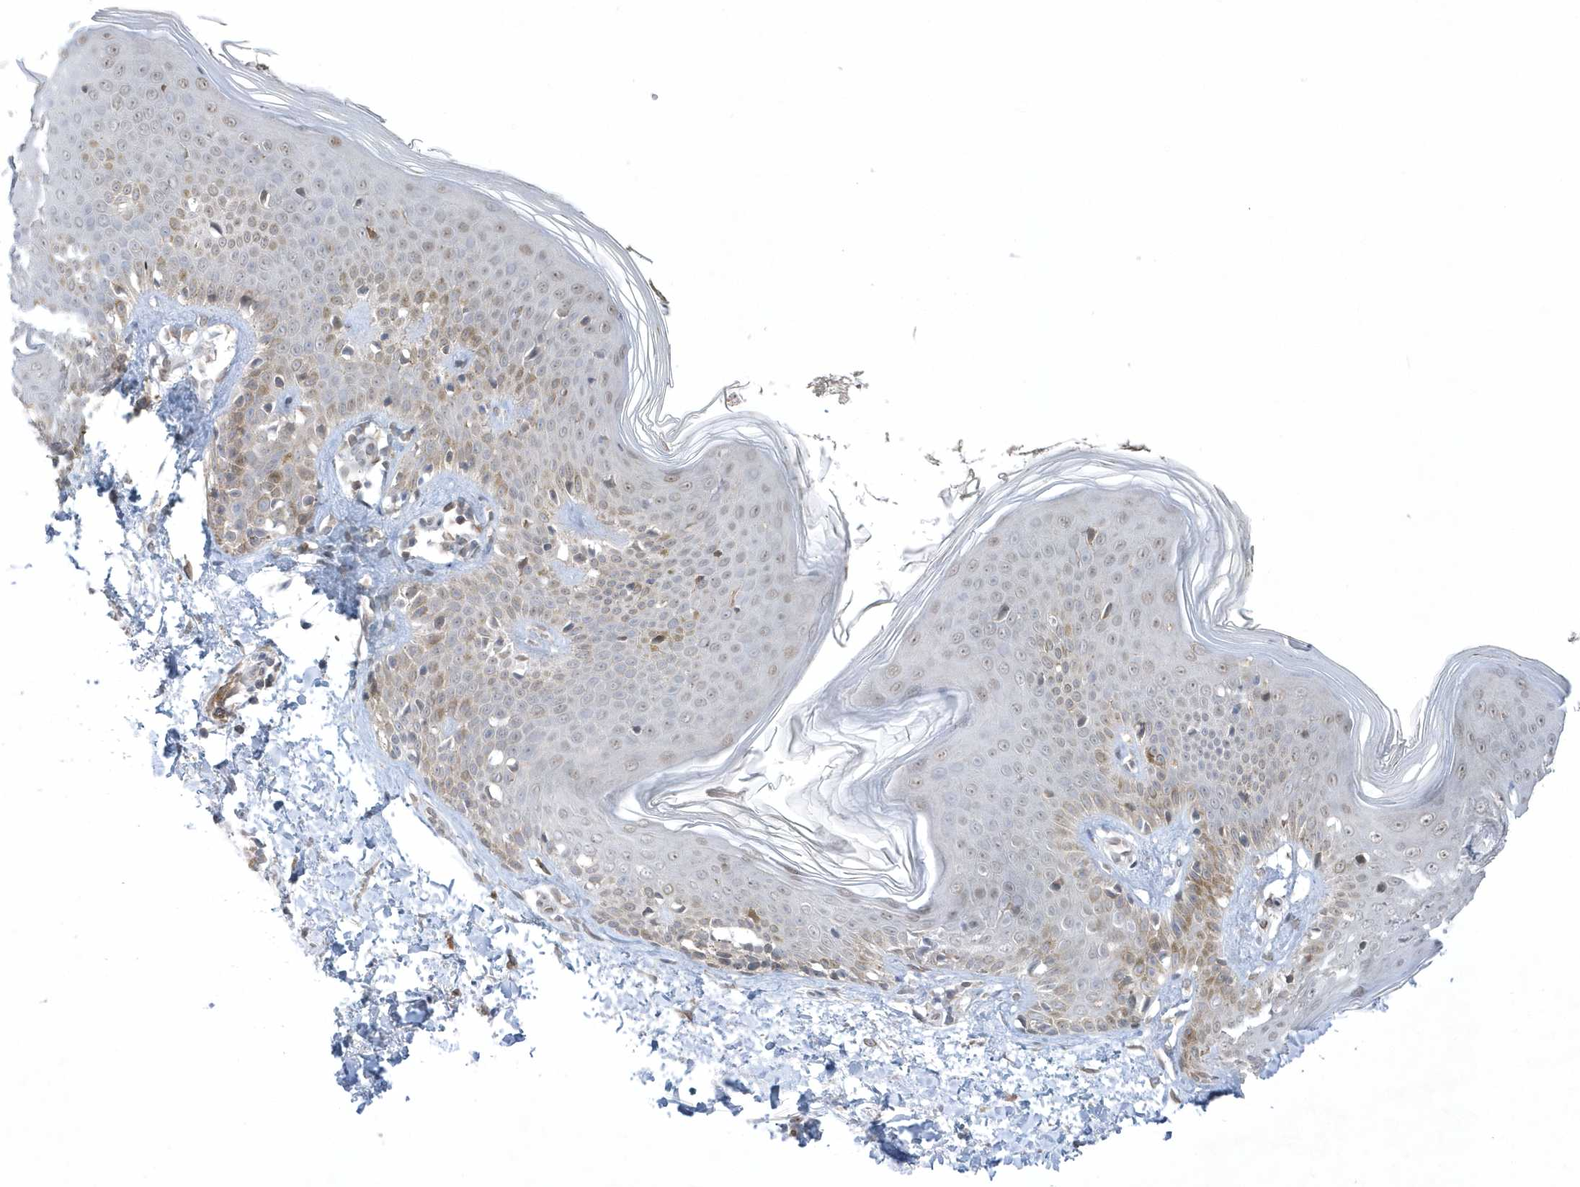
{"staining": {"intensity": "weak", "quantity": ">75%", "location": "cytoplasmic/membranous,nuclear"}, "tissue": "skin", "cell_type": "Fibroblasts", "image_type": "normal", "snomed": [{"axis": "morphology", "description": "Normal tissue, NOS"}, {"axis": "topography", "description": "Skin"}], "caption": "Immunohistochemistry of benign human skin demonstrates low levels of weak cytoplasmic/membranous,nuclear staining in about >75% of fibroblasts.", "gene": "ZC3H12D", "patient": {"sex": "male", "age": 37}}